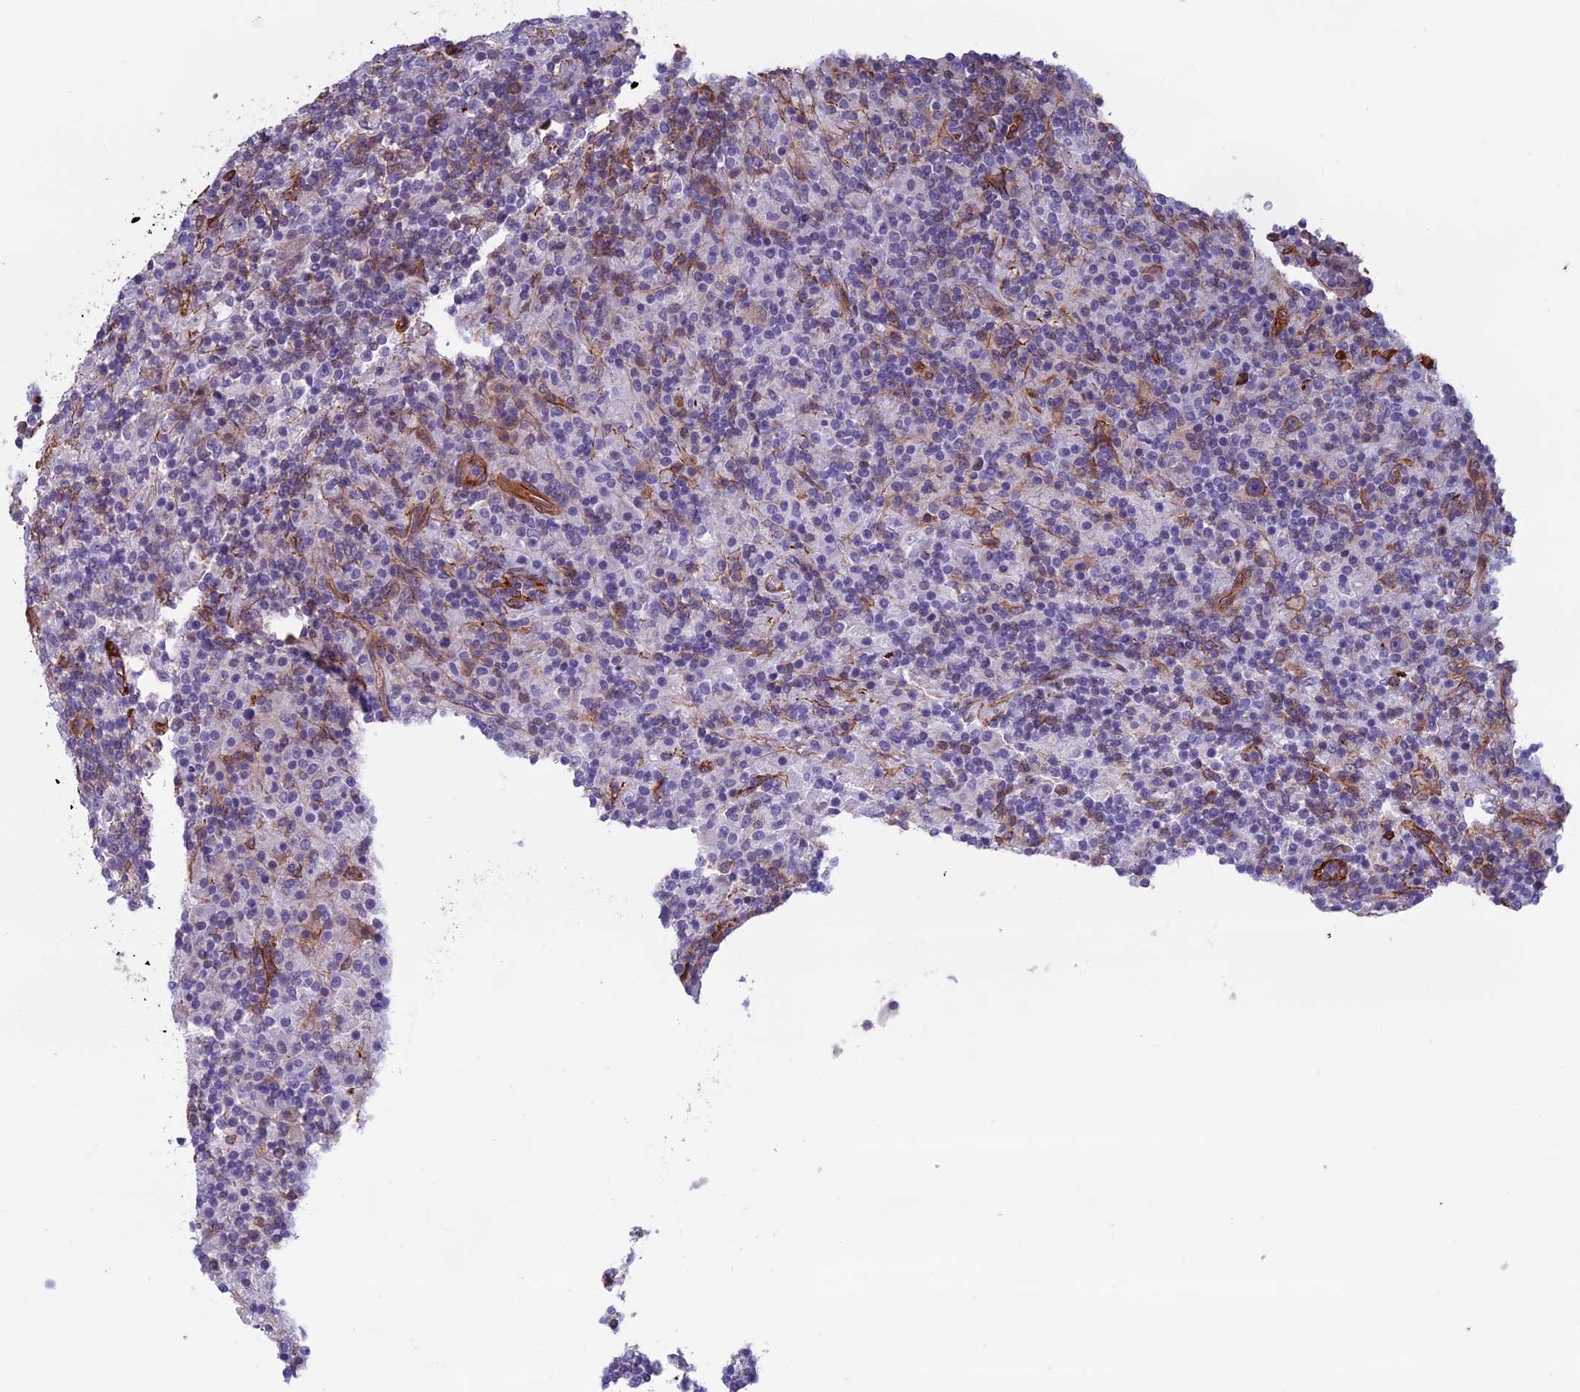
{"staining": {"intensity": "moderate", "quantity": ">75%", "location": "cytoplasmic/membranous"}, "tissue": "lymphoma", "cell_type": "Tumor cells", "image_type": "cancer", "snomed": [{"axis": "morphology", "description": "Hodgkin's disease, NOS"}, {"axis": "topography", "description": "Lymph node"}], "caption": "IHC micrograph of Hodgkin's disease stained for a protein (brown), which displays medium levels of moderate cytoplasmic/membranous staining in about >75% of tumor cells.", "gene": "ANGPTL2", "patient": {"sex": "male", "age": 70}}